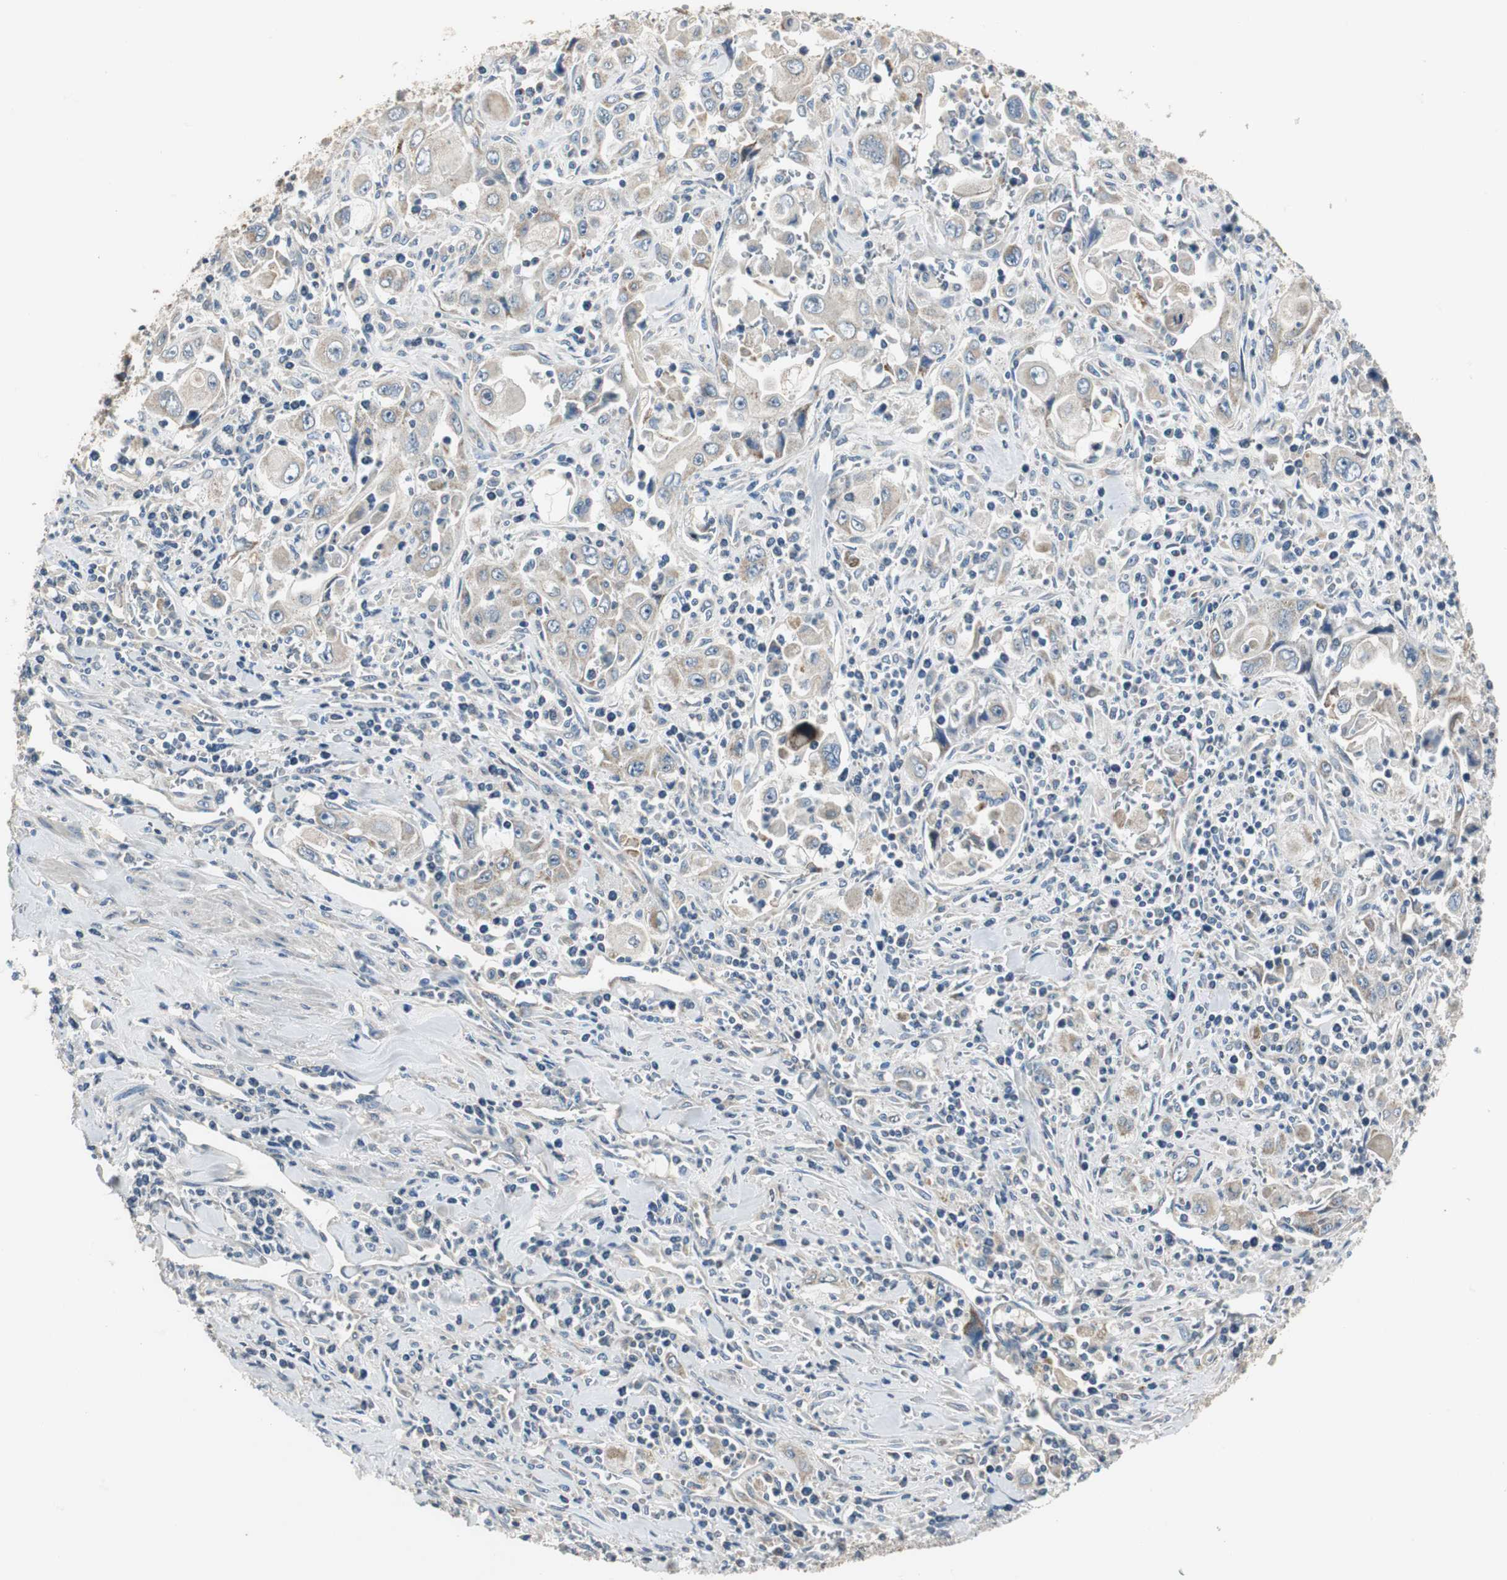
{"staining": {"intensity": "moderate", "quantity": ">75%", "location": "cytoplasmic/membranous"}, "tissue": "pancreatic cancer", "cell_type": "Tumor cells", "image_type": "cancer", "snomed": [{"axis": "morphology", "description": "Adenocarcinoma, NOS"}, {"axis": "topography", "description": "Pancreas"}], "caption": "Pancreatic adenocarcinoma stained with a protein marker shows moderate staining in tumor cells.", "gene": "MYT1", "patient": {"sex": "male", "age": 70}}